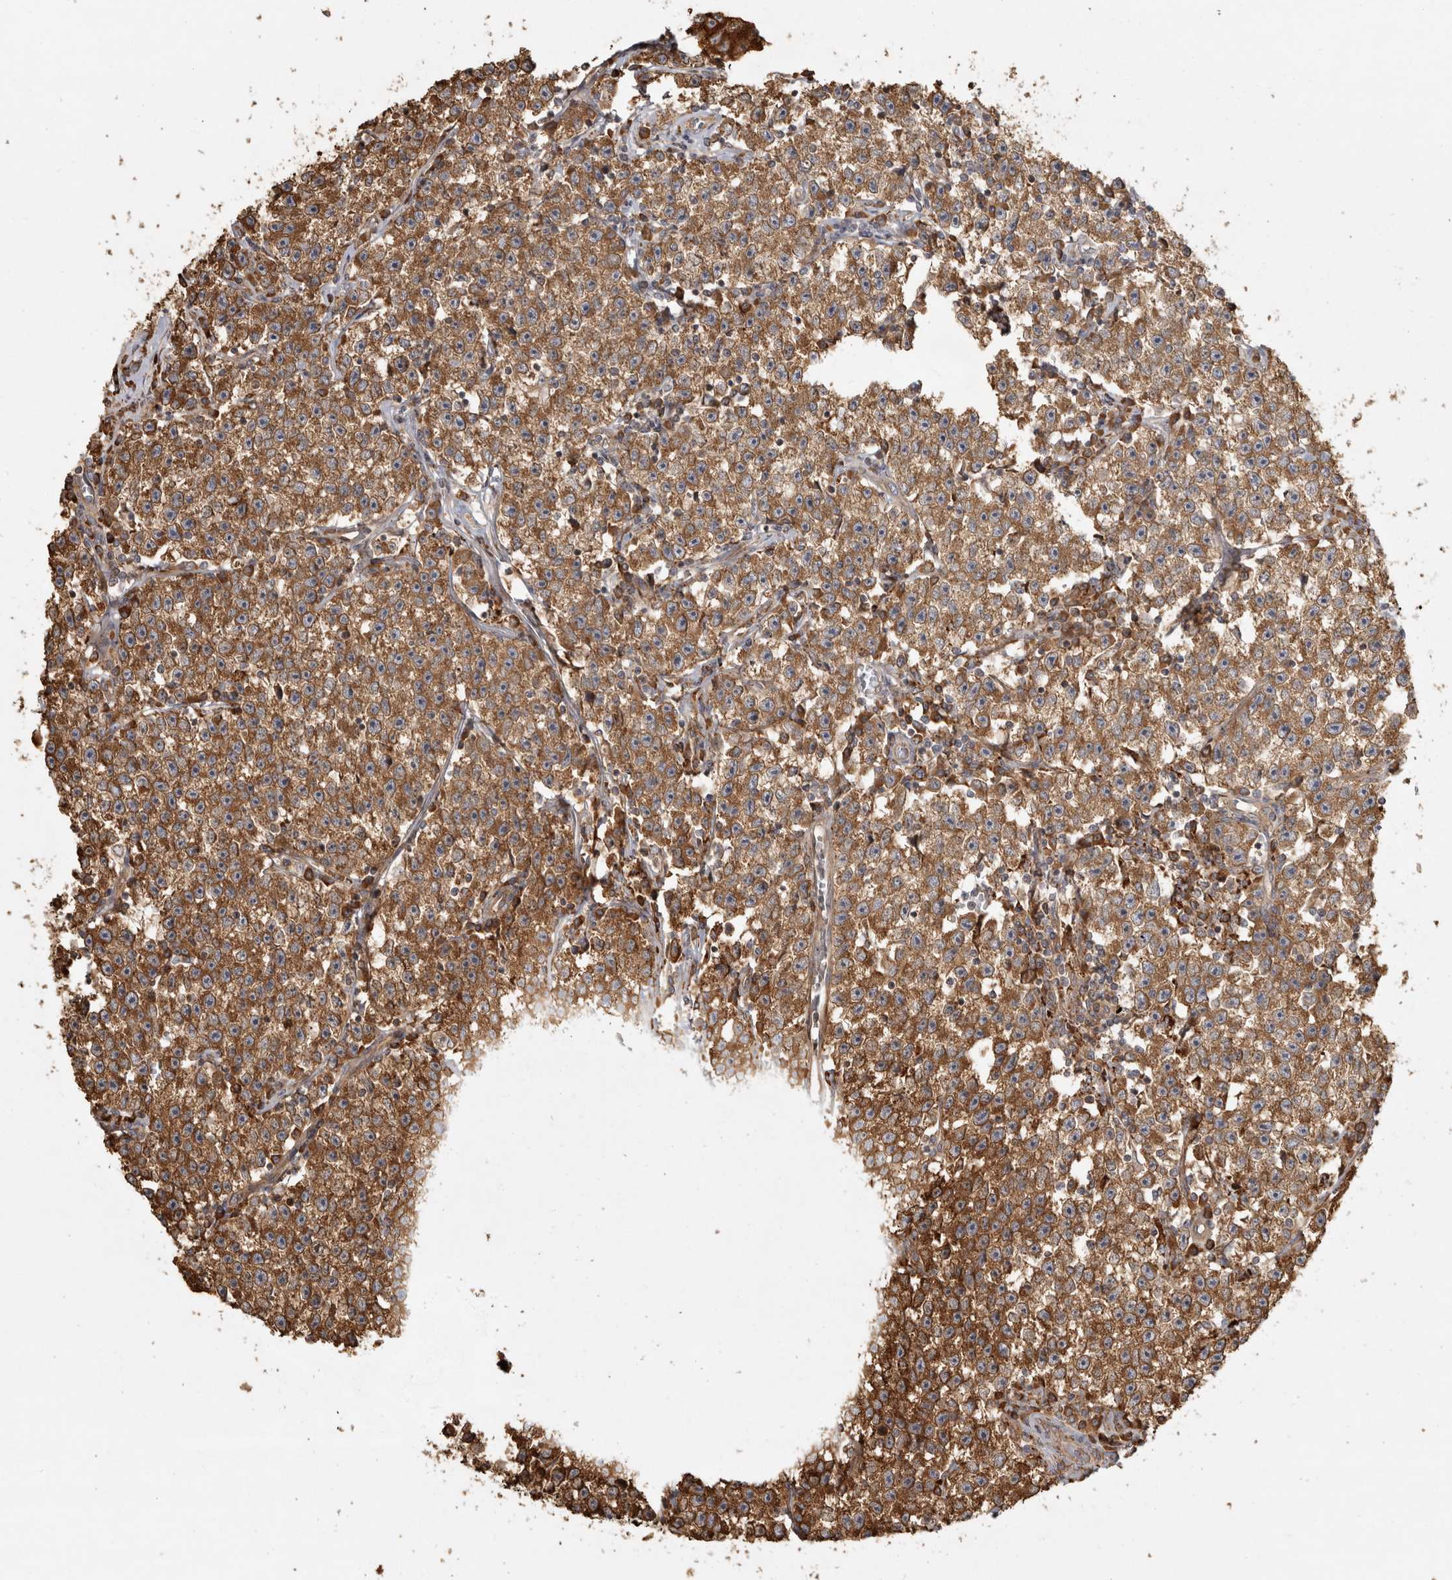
{"staining": {"intensity": "strong", "quantity": ">75%", "location": "cytoplasmic/membranous"}, "tissue": "testis cancer", "cell_type": "Tumor cells", "image_type": "cancer", "snomed": [{"axis": "morphology", "description": "Seminoma, NOS"}, {"axis": "topography", "description": "Testis"}], "caption": "A photomicrograph of human testis cancer (seminoma) stained for a protein demonstrates strong cytoplasmic/membranous brown staining in tumor cells. (Brightfield microscopy of DAB IHC at high magnification).", "gene": "CAMSAP2", "patient": {"sex": "male", "age": 22}}